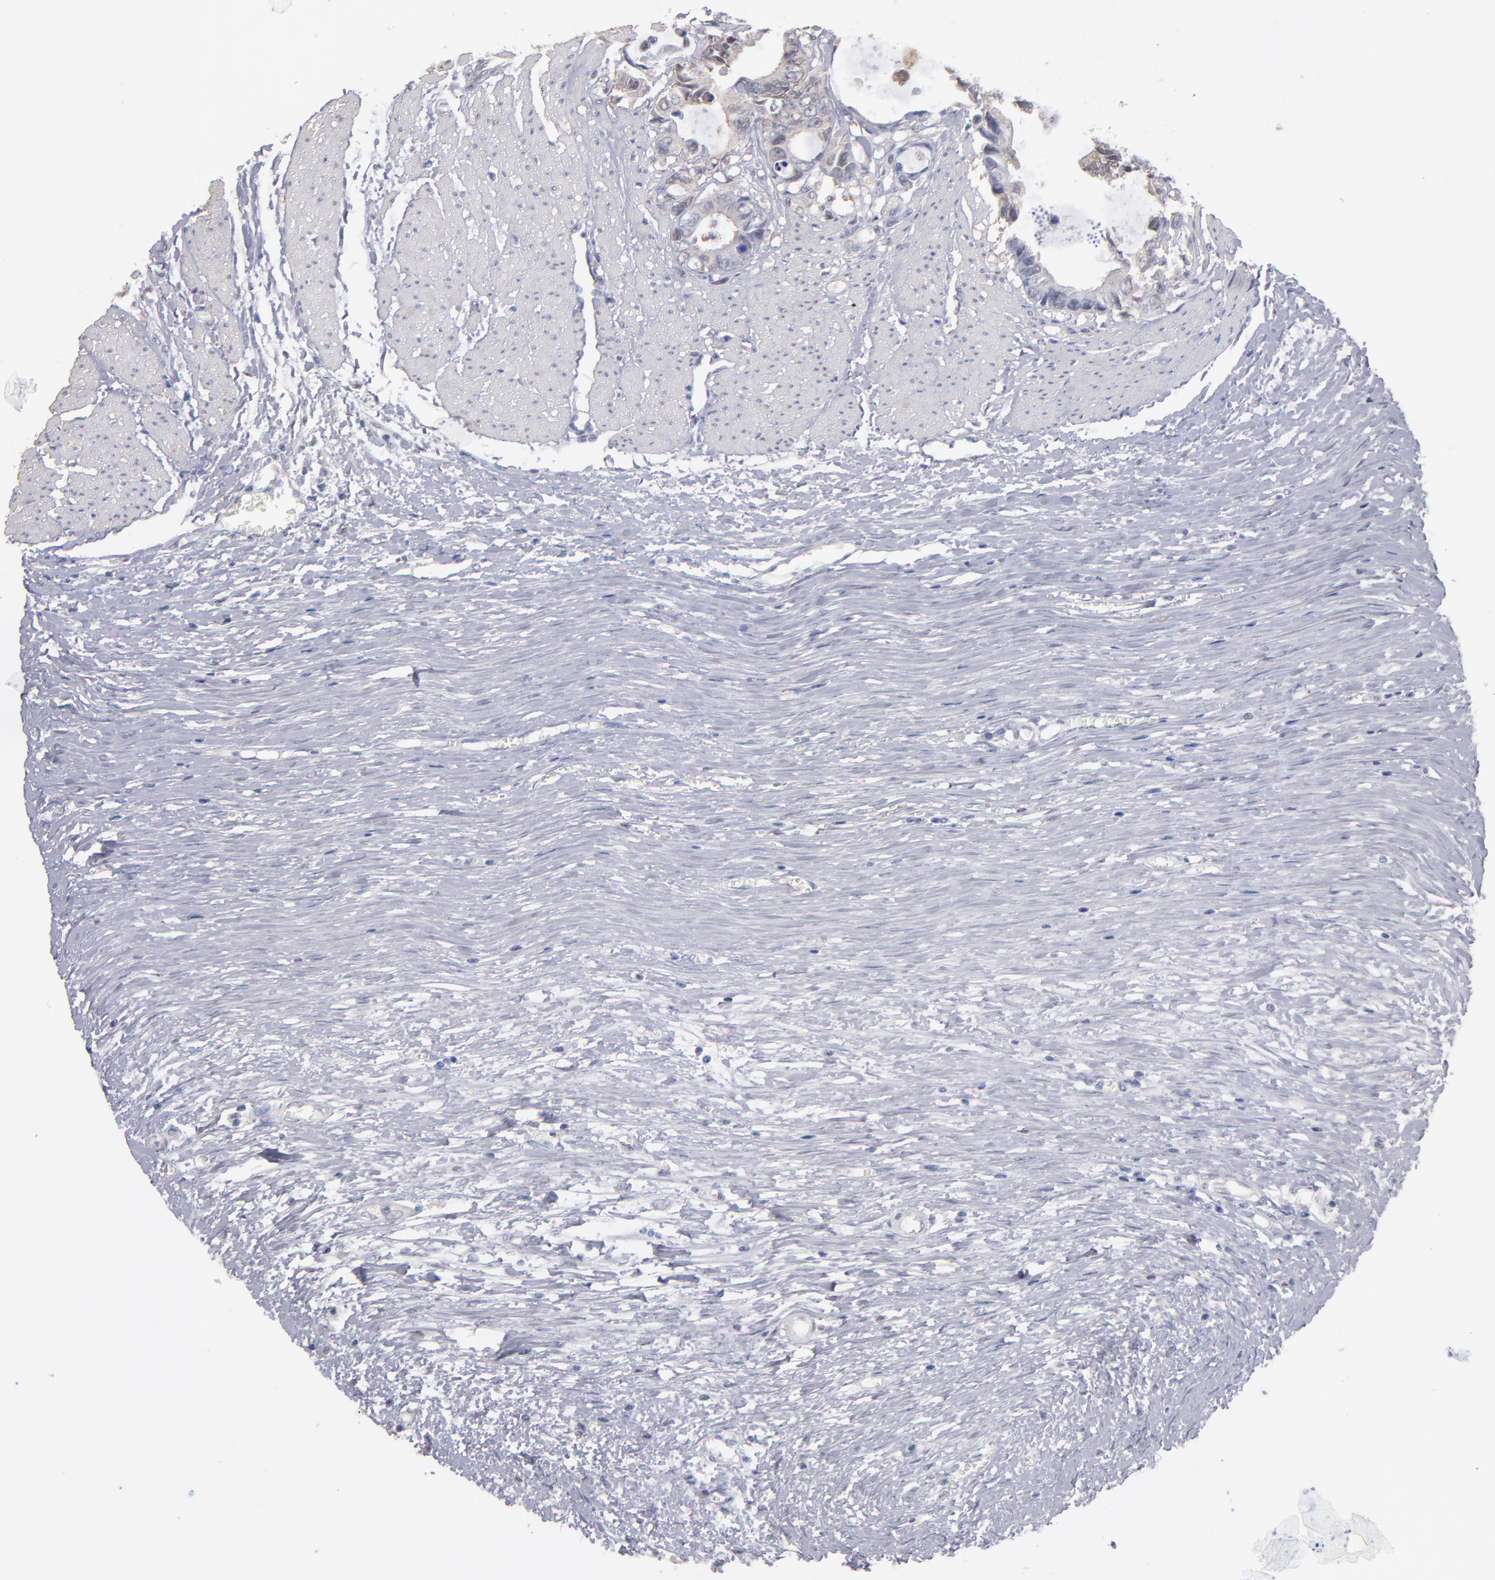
{"staining": {"intensity": "negative", "quantity": "none", "location": "none"}, "tissue": "colorectal cancer", "cell_type": "Tumor cells", "image_type": "cancer", "snomed": [{"axis": "morphology", "description": "Adenocarcinoma, NOS"}, {"axis": "topography", "description": "Rectum"}], "caption": "High magnification brightfield microscopy of colorectal cancer (adenocarcinoma) stained with DAB (brown) and counterstained with hematoxylin (blue): tumor cells show no significant expression. The staining is performed using DAB brown chromogen with nuclei counter-stained in using hematoxylin.", "gene": "PSMD10", "patient": {"sex": "female", "age": 98}}